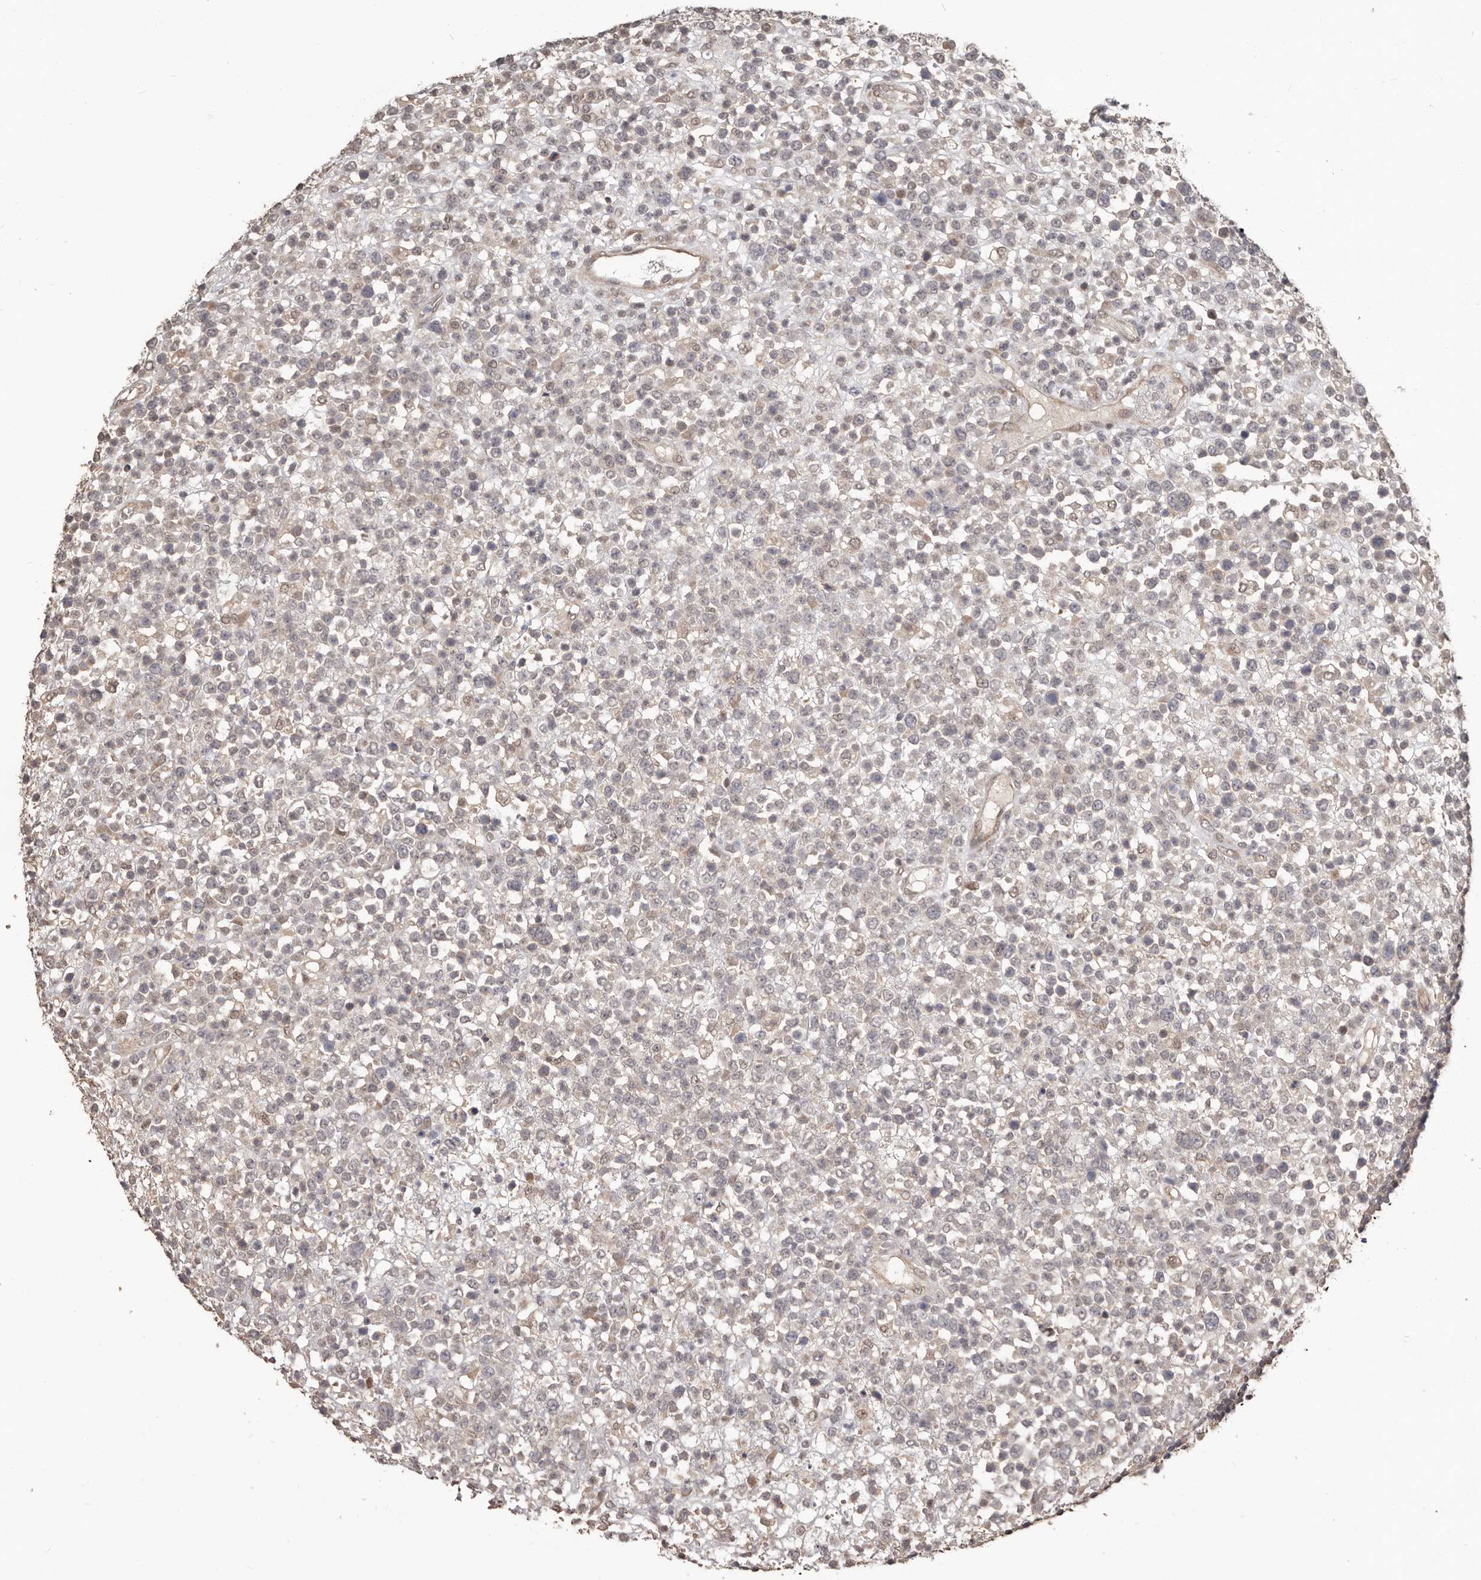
{"staining": {"intensity": "weak", "quantity": ">75%", "location": "cytoplasmic/membranous"}, "tissue": "lymphoma", "cell_type": "Tumor cells", "image_type": "cancer", "snomed": [{"axis": "morphology", "description": "Malignant lymphoma, non-Hodgkin's type, High grade"}, {"axis": "topography", "description": "Colon"}], "caption": "Lymphoma stained with a protein marker shows weak staining in tumor cells.", "gene": "ZFP14", "patient": {"sex": "female", "age": 53}}